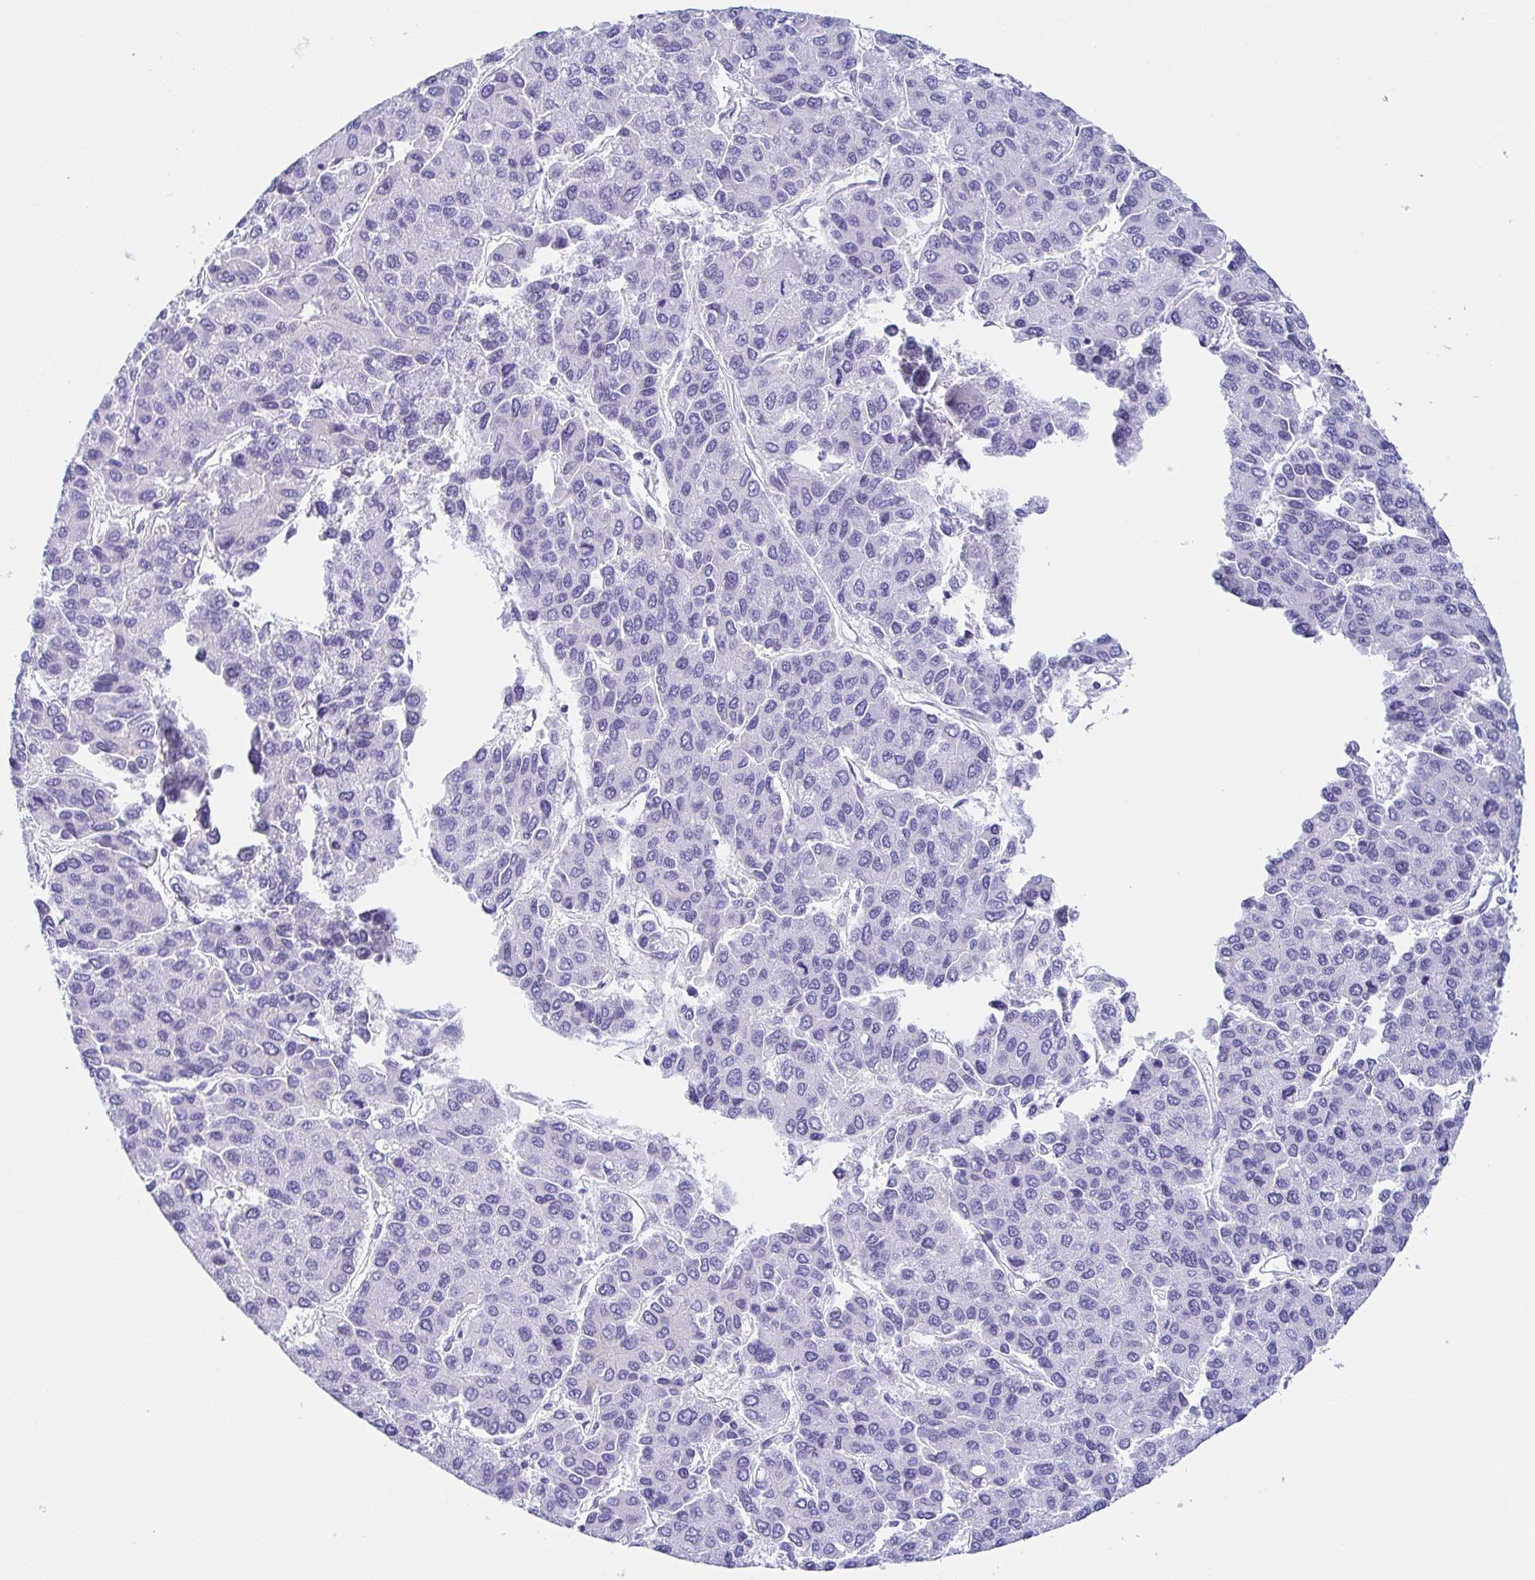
{"staining": {"intensity": "negative", "quantity": "none", "location": "none"}, "tissue": "liver cancer", "cell_type": "Tumor cells", "image_type": "cancer", "snomed": [{"axis": "morphology", "description": "Carcinoma, Hepatocellular, NOS"}, {"axis": "topography", "description": "Liver"}], "caption": "This is a micrograph of immunohistochemistry staining of liver hepatocellular carcinoma, which shows no expression in tumor cells. (Stains: DAB IHC with hematoxylin counter stain, Microscopy: brightfield microscopy at high magnification).", "gene": "LDLRAD1", "patient": {"sex": "female", "age": 66}}